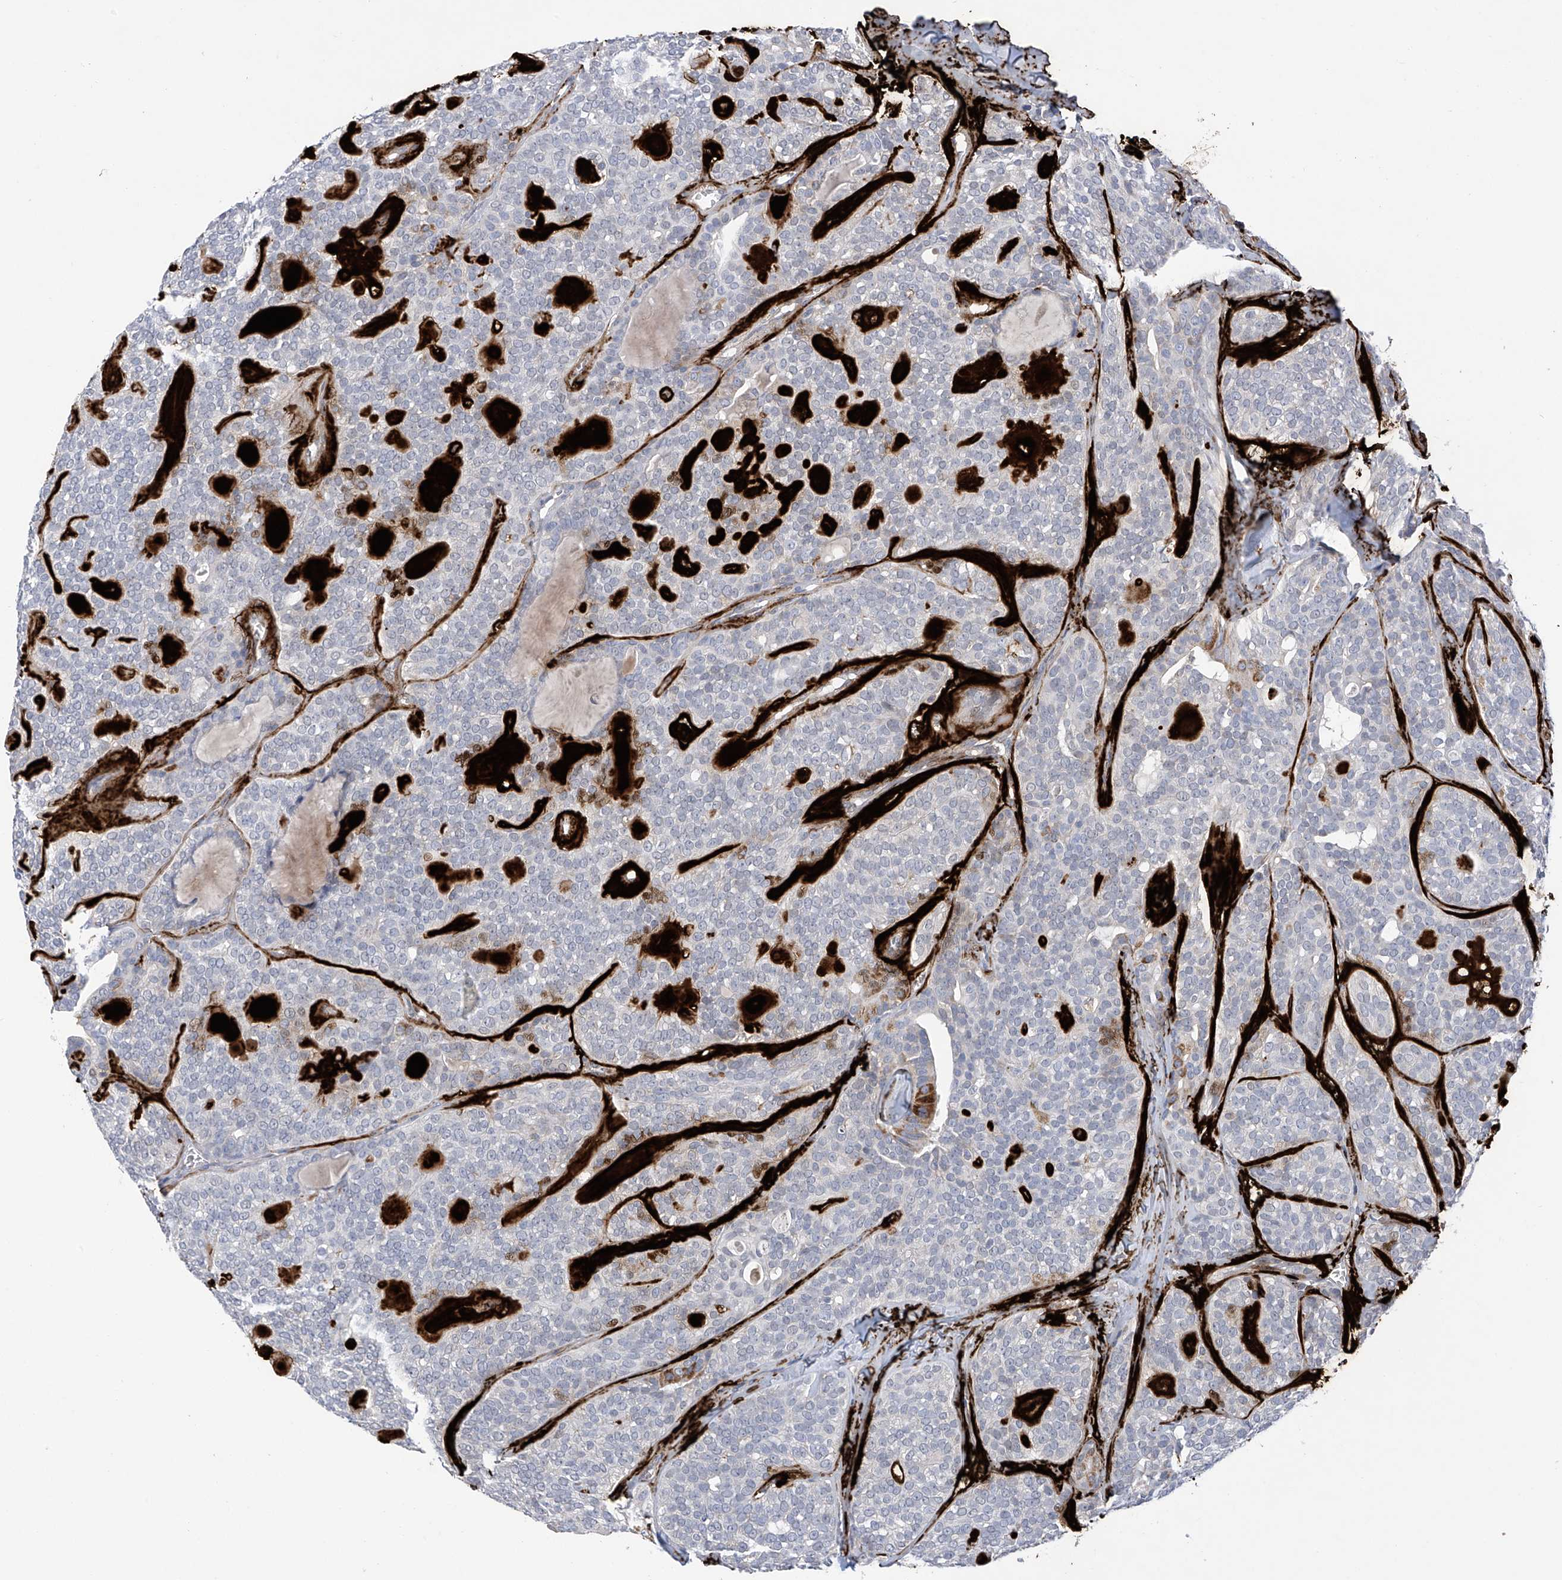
{"staining": {"intensity": "negative", "quantity": "none", "location": "none"}, "tissue": "head and neck cancer", "cell_type": "Tumor cells", "image_type": "cancer", "snomed": [{"axis": "morphology", "description": "Adenocarcinoma, NOS"}, {"axis": "topography", "description": "Head-Neck"}], "caption": "A photomicrograph of head and neck adenocarcinoma stained for a protein displays no brown staining in tumor cells.", "gene": "SLCO4A1", "patient": {"sex": "male", "age": 66}}